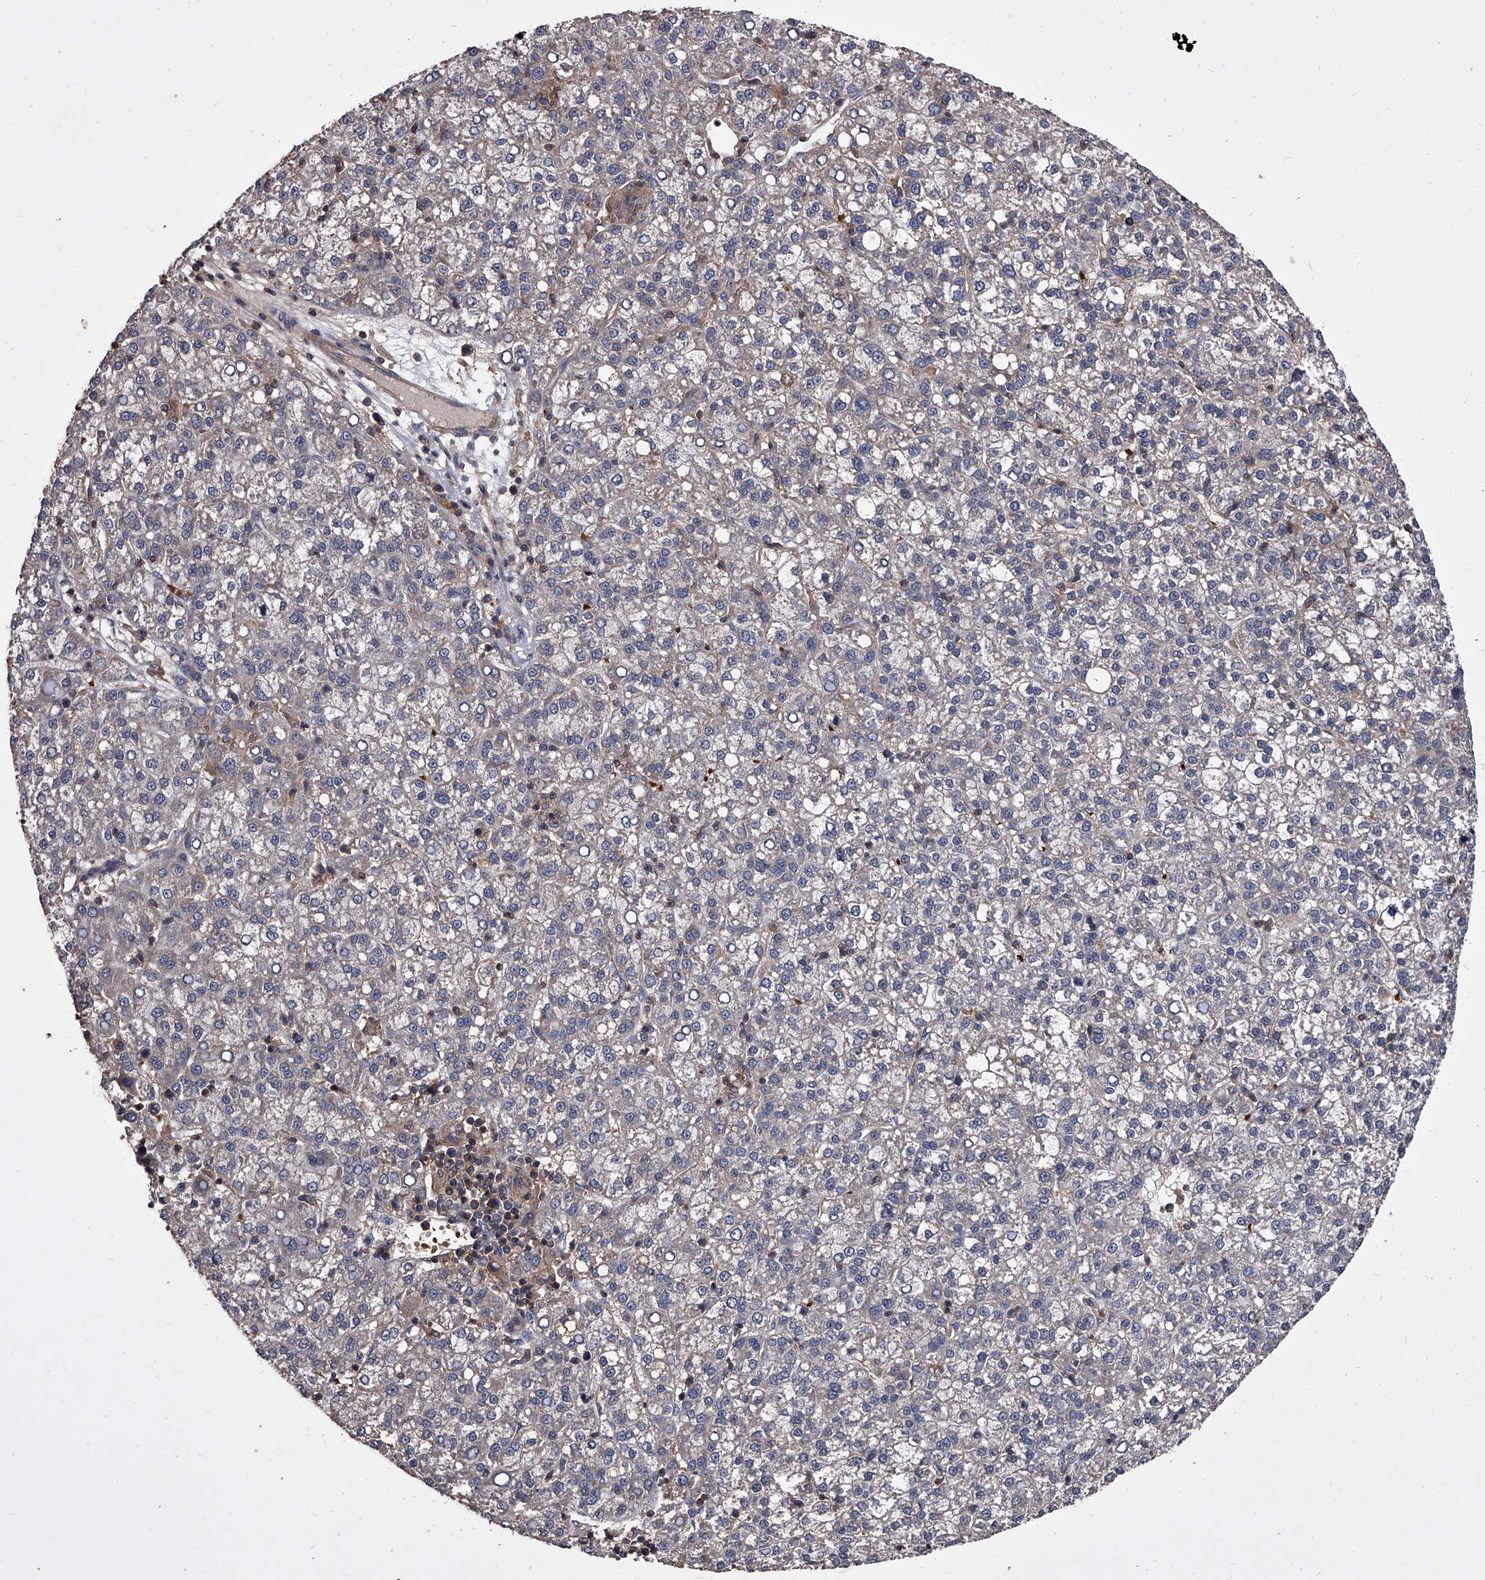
{"staining": {"intensity": "negative", "quantity": "none", "location": "none"}, "tissue": "liver cancer", "cell_type": "Tumor cells", "image_type": "cancer", "snomed": [{"axis": "morphology", "description": "Carcinoma, Hepatocellular, NOS"}, {"axis": "topography", "description": "Liver"}], "caption": "Human liver cancer stained for a protein using immunohistochemistry (IHC) exhibits no staining in tumor cells.", "gene": "STK36", "patient": {"sex": "female", "age": 58}}